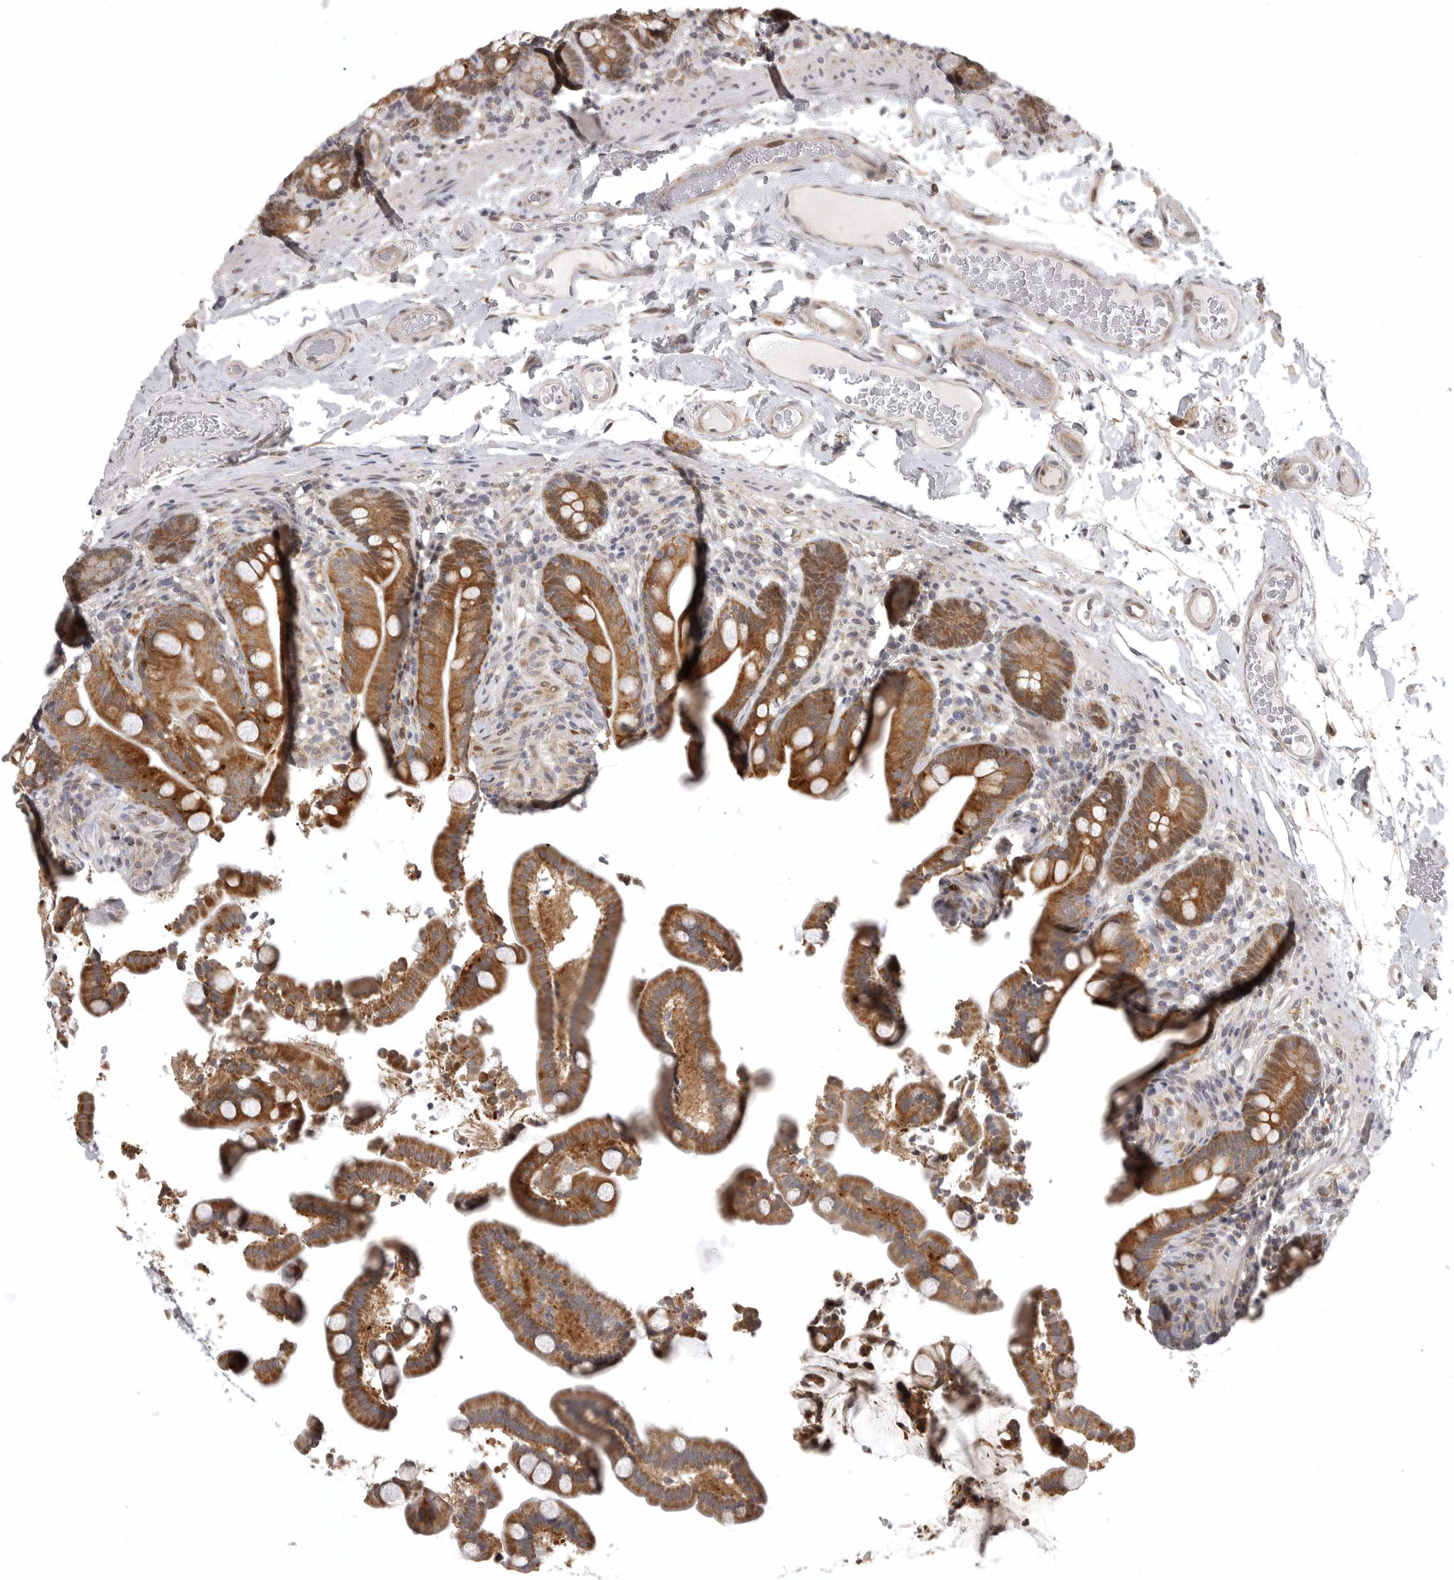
{"staining": {"intensity": "weak", "quantity": ">75%", "location": "cytoplasmic/membranous"}, "tissue": "colon", "cell_type": "Endothelial cells", "image_type": "normal", "snomed": [{"axis": "morphology", "description": "Normal tissue, NOS"}, {"axis": "topography", "description": "Smooth muscle"}, {"axis": "topography", "description": "Colon"}], "caption": "Immunohistochemistry of unremarkable human colon displays low levels of weak cytoplasmic/membranous positivity in approximately >75% of endothelial cells. Nuclei are stained in blue.", "gene": "POLE2", "patient": {"sex": "male", "age": 73}}